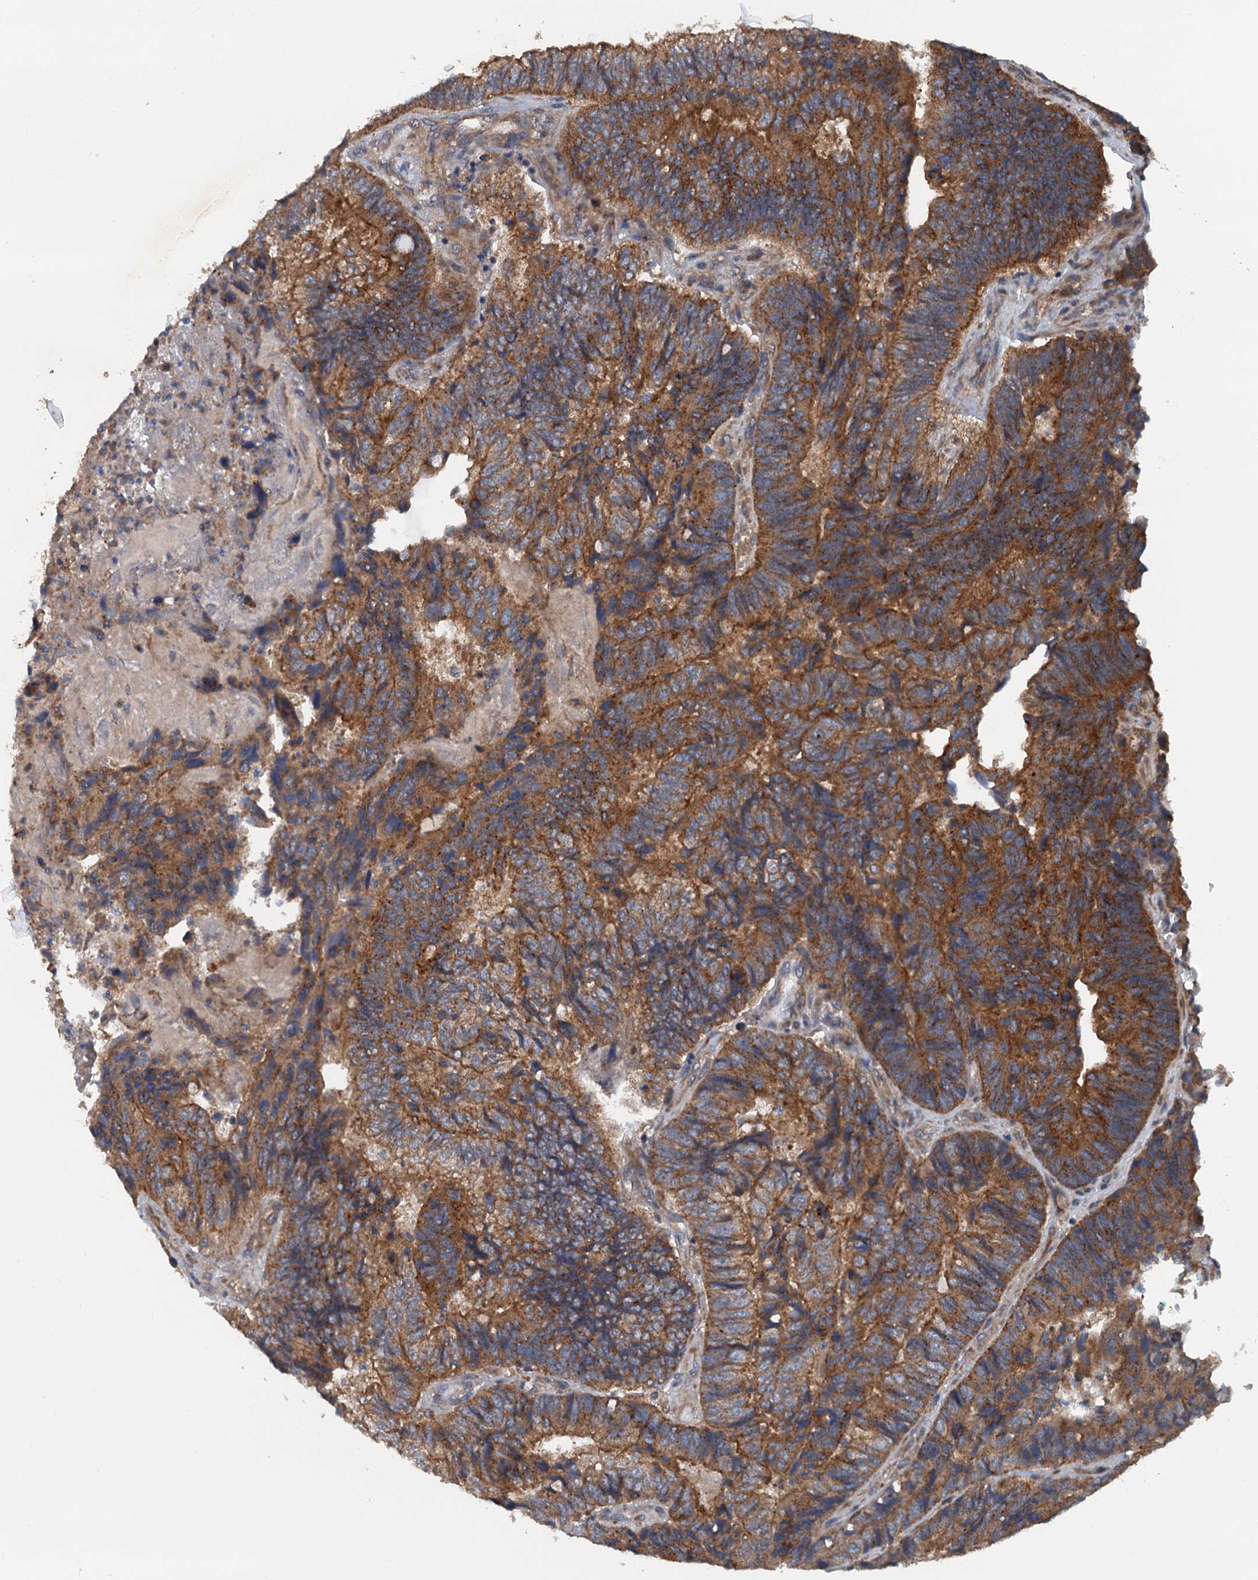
{"staining": {"intensity": "moderate", "quantity": ">75%", "location": "cytoplasmic/membranous"}, "tissue": "colorectal cancer", "cell_type": "Tumor cells", "image_type": "cancer", "snomed": [{"axis": "morphology", "description": "Adenocarcinoma, NOS"}, {"axis": "topography", "description": "Colon"}], "caption": "Human colorectal adenocarcinoma stained for a protein (brown) exhibits moderate cytoplasmic/membranous positive positivity in about >75% of tumor cells.", "gene": "COG3", "patient": {"sex": "female", "age": 67}}